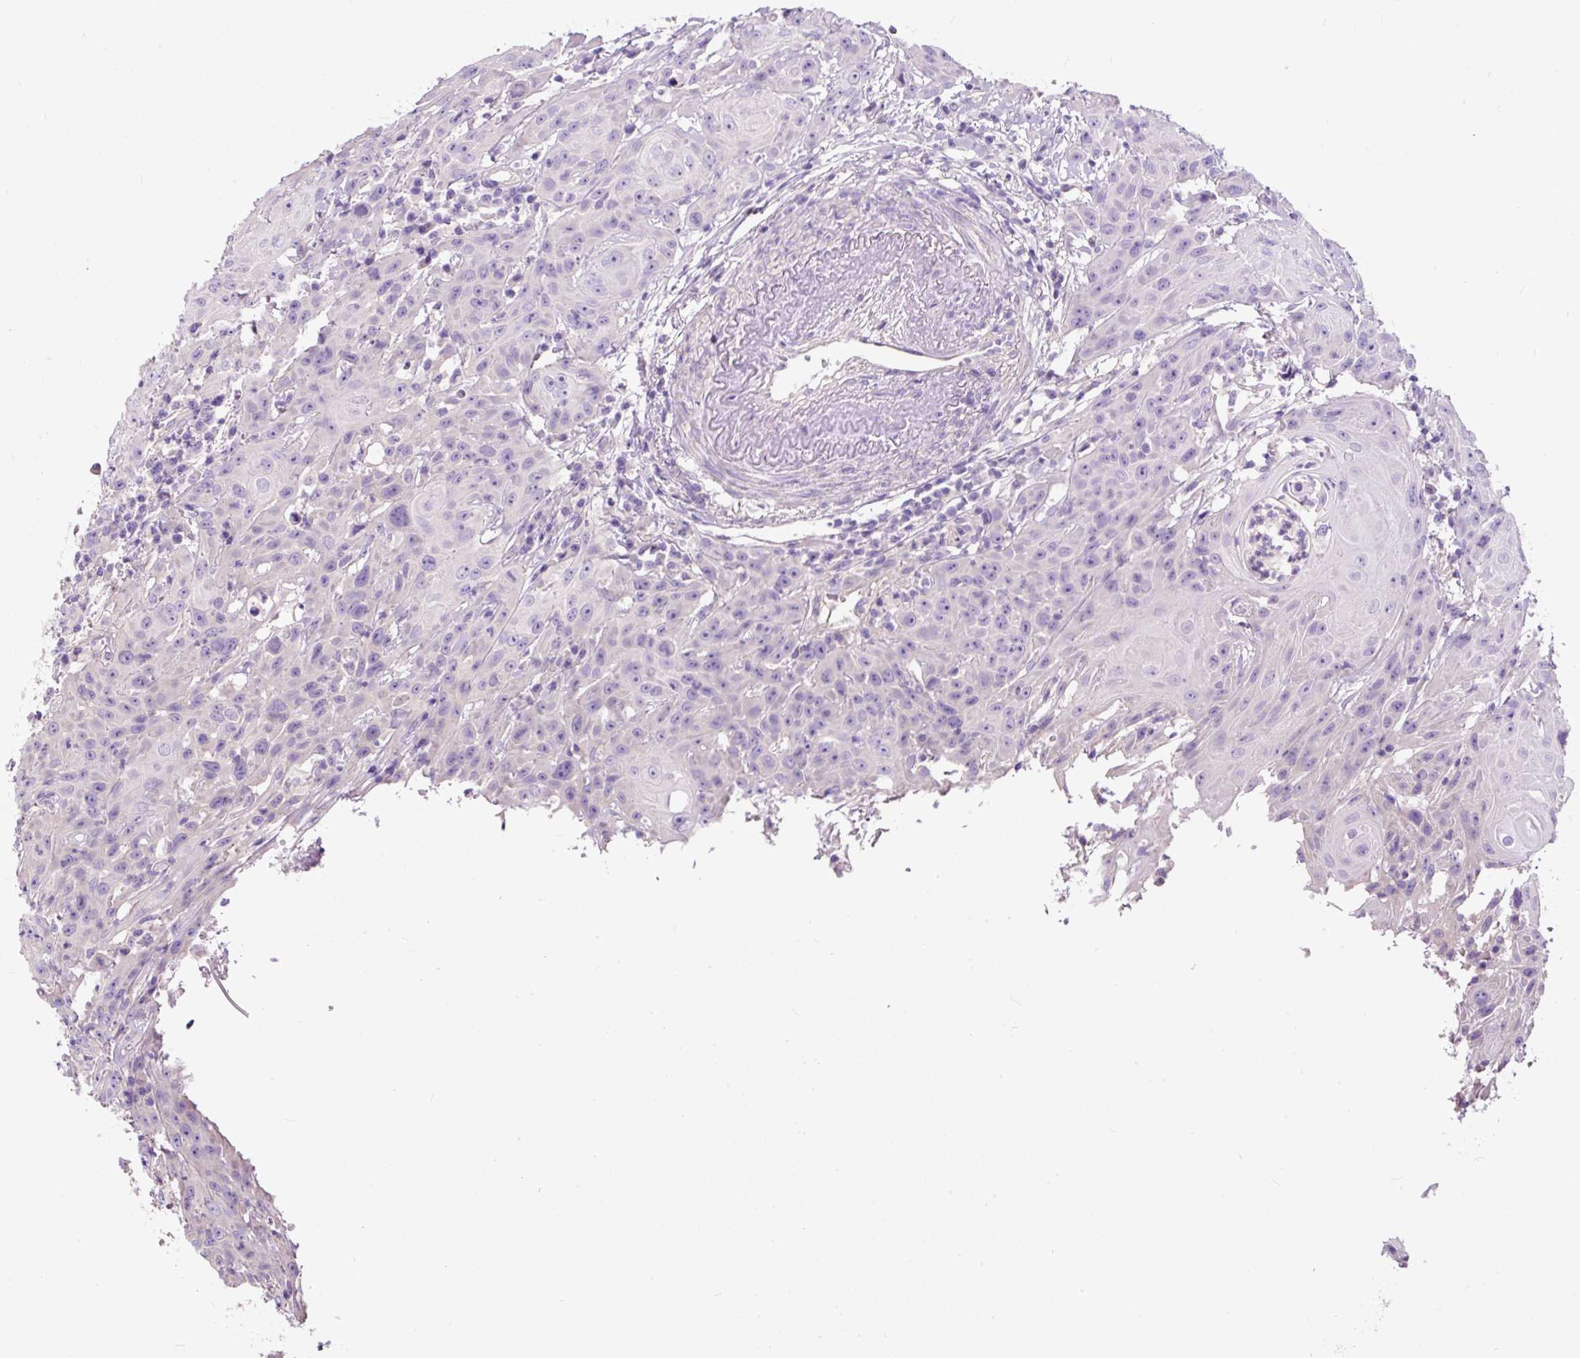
{"staining": {"intensity": "negative", "quantity": "none", "location": "none"}, "tissue": "head and neck cancer", "cell_type": "Tumor cells", "image_type": "cancer", "snomed": [{"axis": "morphology", "description": "Squamous cell carcinoma, NOS"}, {"axis": "topography", "description": "Skin"}, {"axis": "topography", "description": "Head-Neck"}], "caption": "The image shows no significant staining in tumor cells of head and neck squamous cell carcinoma.", "gene": "PDIA2", "patient": {"sex": "male", "age": 80}}